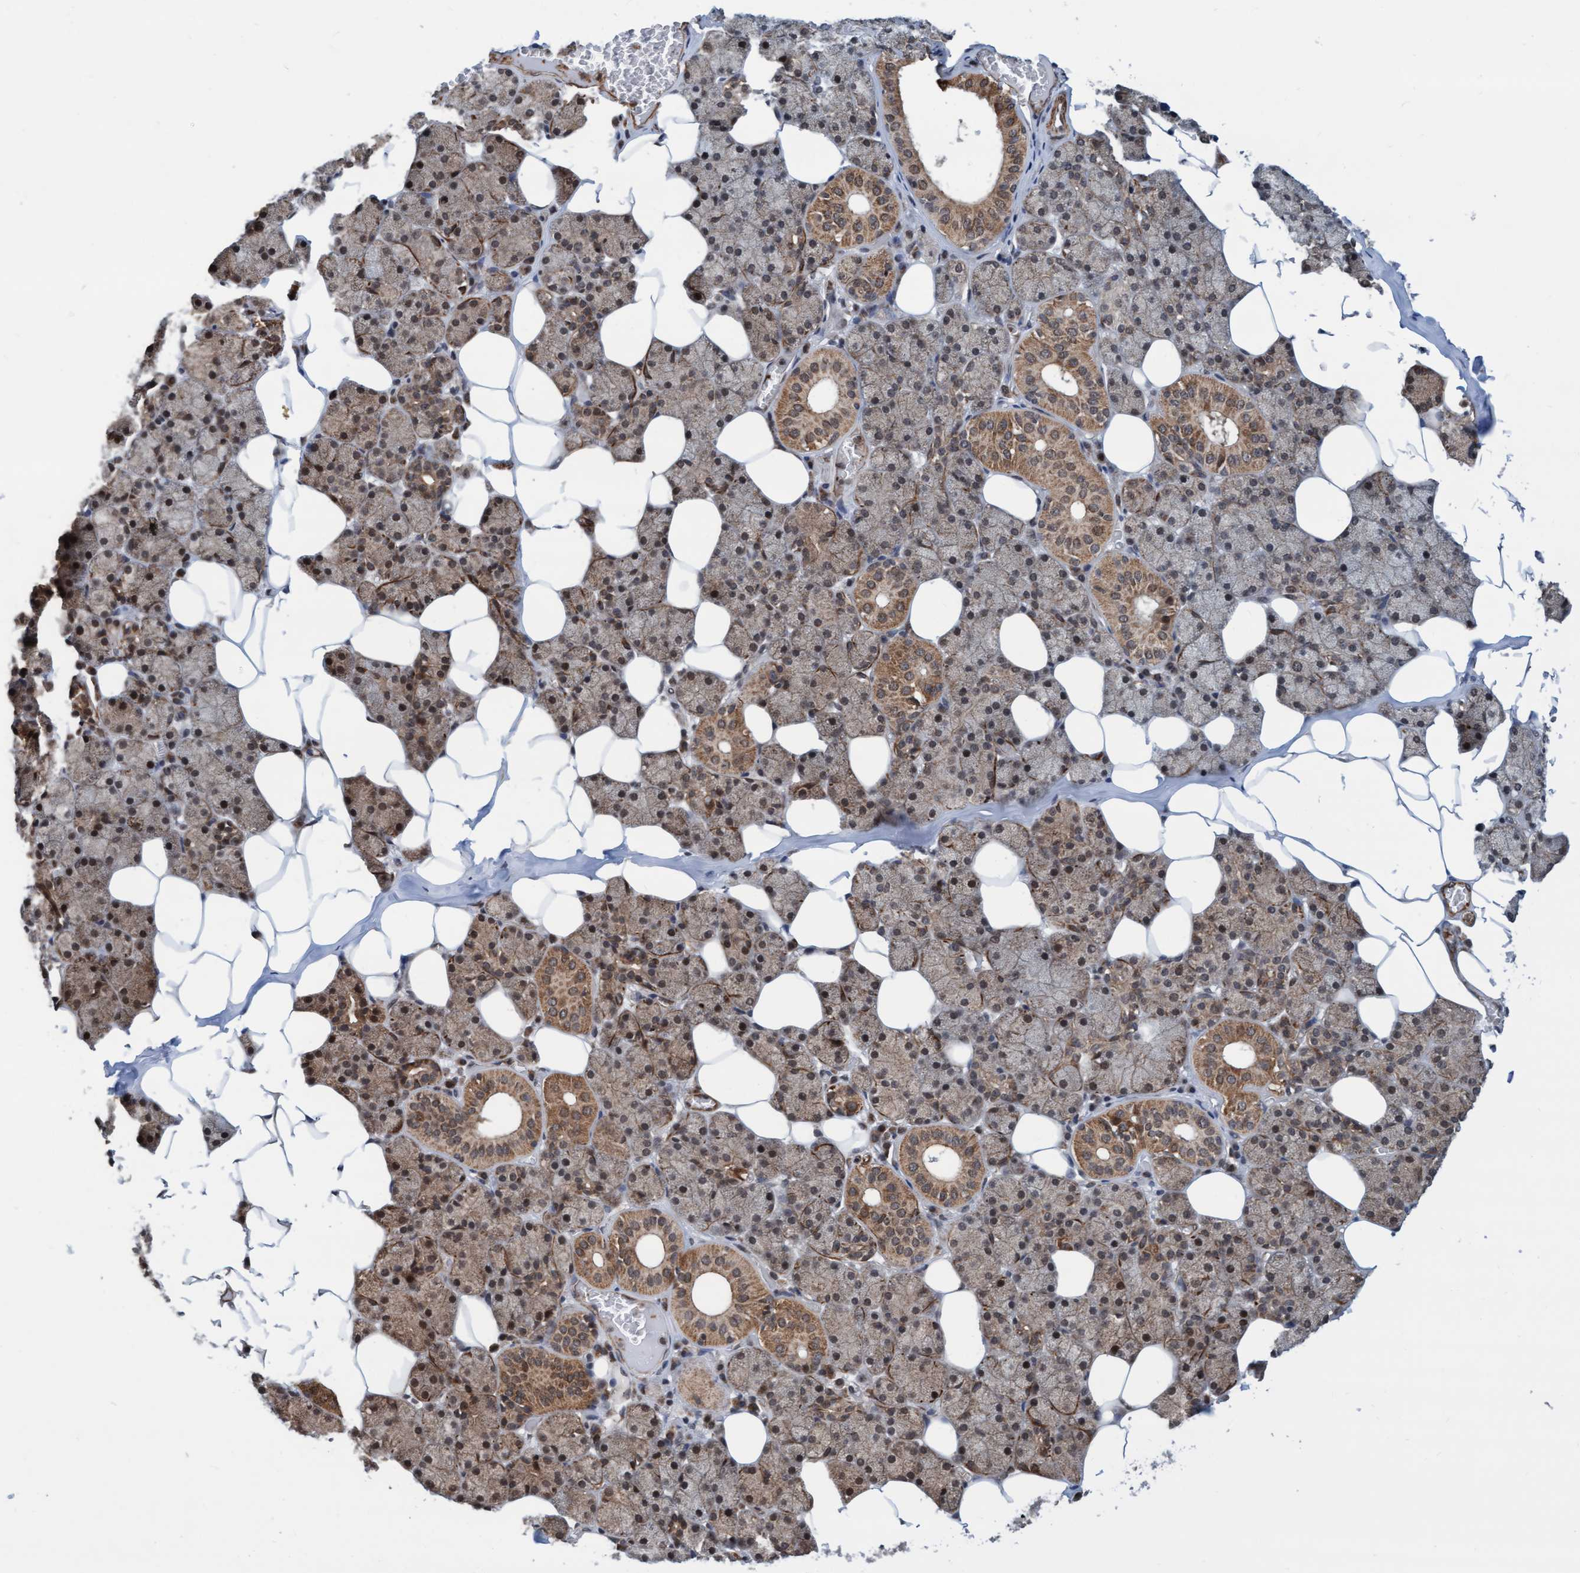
{"staining": {"intensity": "moderate", "quantity": ">75%", "location": "cytoplasmic/membranous"}, "tissue": "salivary gland", "cell_type": "Glandular cells", "image_type": "normal", "snomed": [{"axis": "morphology", "description": "Normal tissue, NOS"}, {"axis": "topography", "description": "Salivary gland"}], "caption": "Glandular cells exhibit medium levels of moderate cytoplasmic/membranous staining in about >75% of cells in normal salivary gland.", "gene": "STXBP4", "patient": {"sex": "female", "age": 33}}